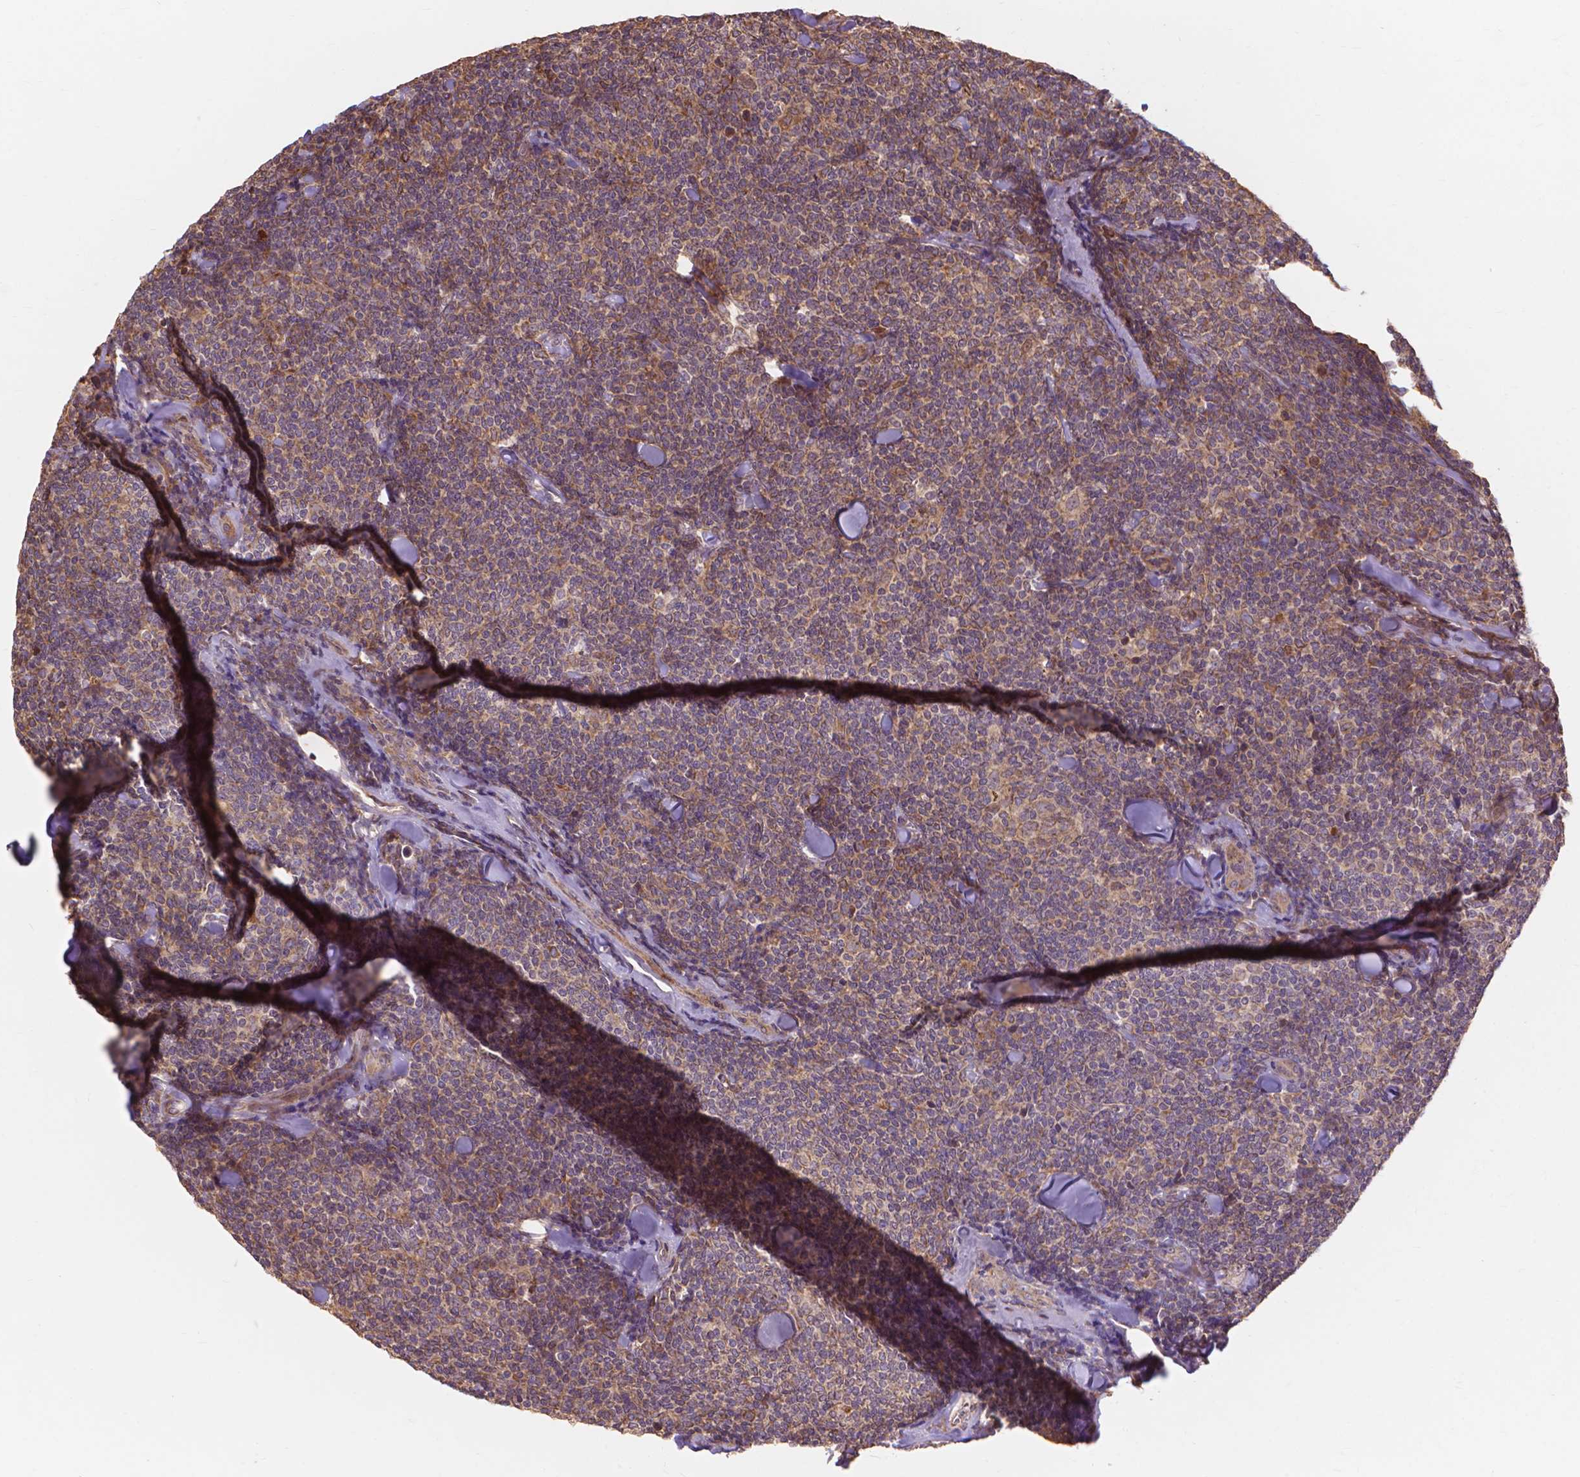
{"staining": {"intensity": "moderate", "quantity": ">75%", "location": "cytoplasmic/membranous"}, "tissue": "lymphoma", "cell_type": "Tumor cells", "image_type": "cancer", "snomed": [{"axis": "morphology", "description": "Malignant lymphoma, non-Hodgkin's type, Low grade"}, {"axis": "topography", "description": "Lymph node"}], "caption": "Protein analysis of lymphoma tissue reveals moderate cytoplasmic/membranous expression in about >75% of tumor cells.", "gene": "TAB2", "patient": {"sex": "female", "age": 56}}